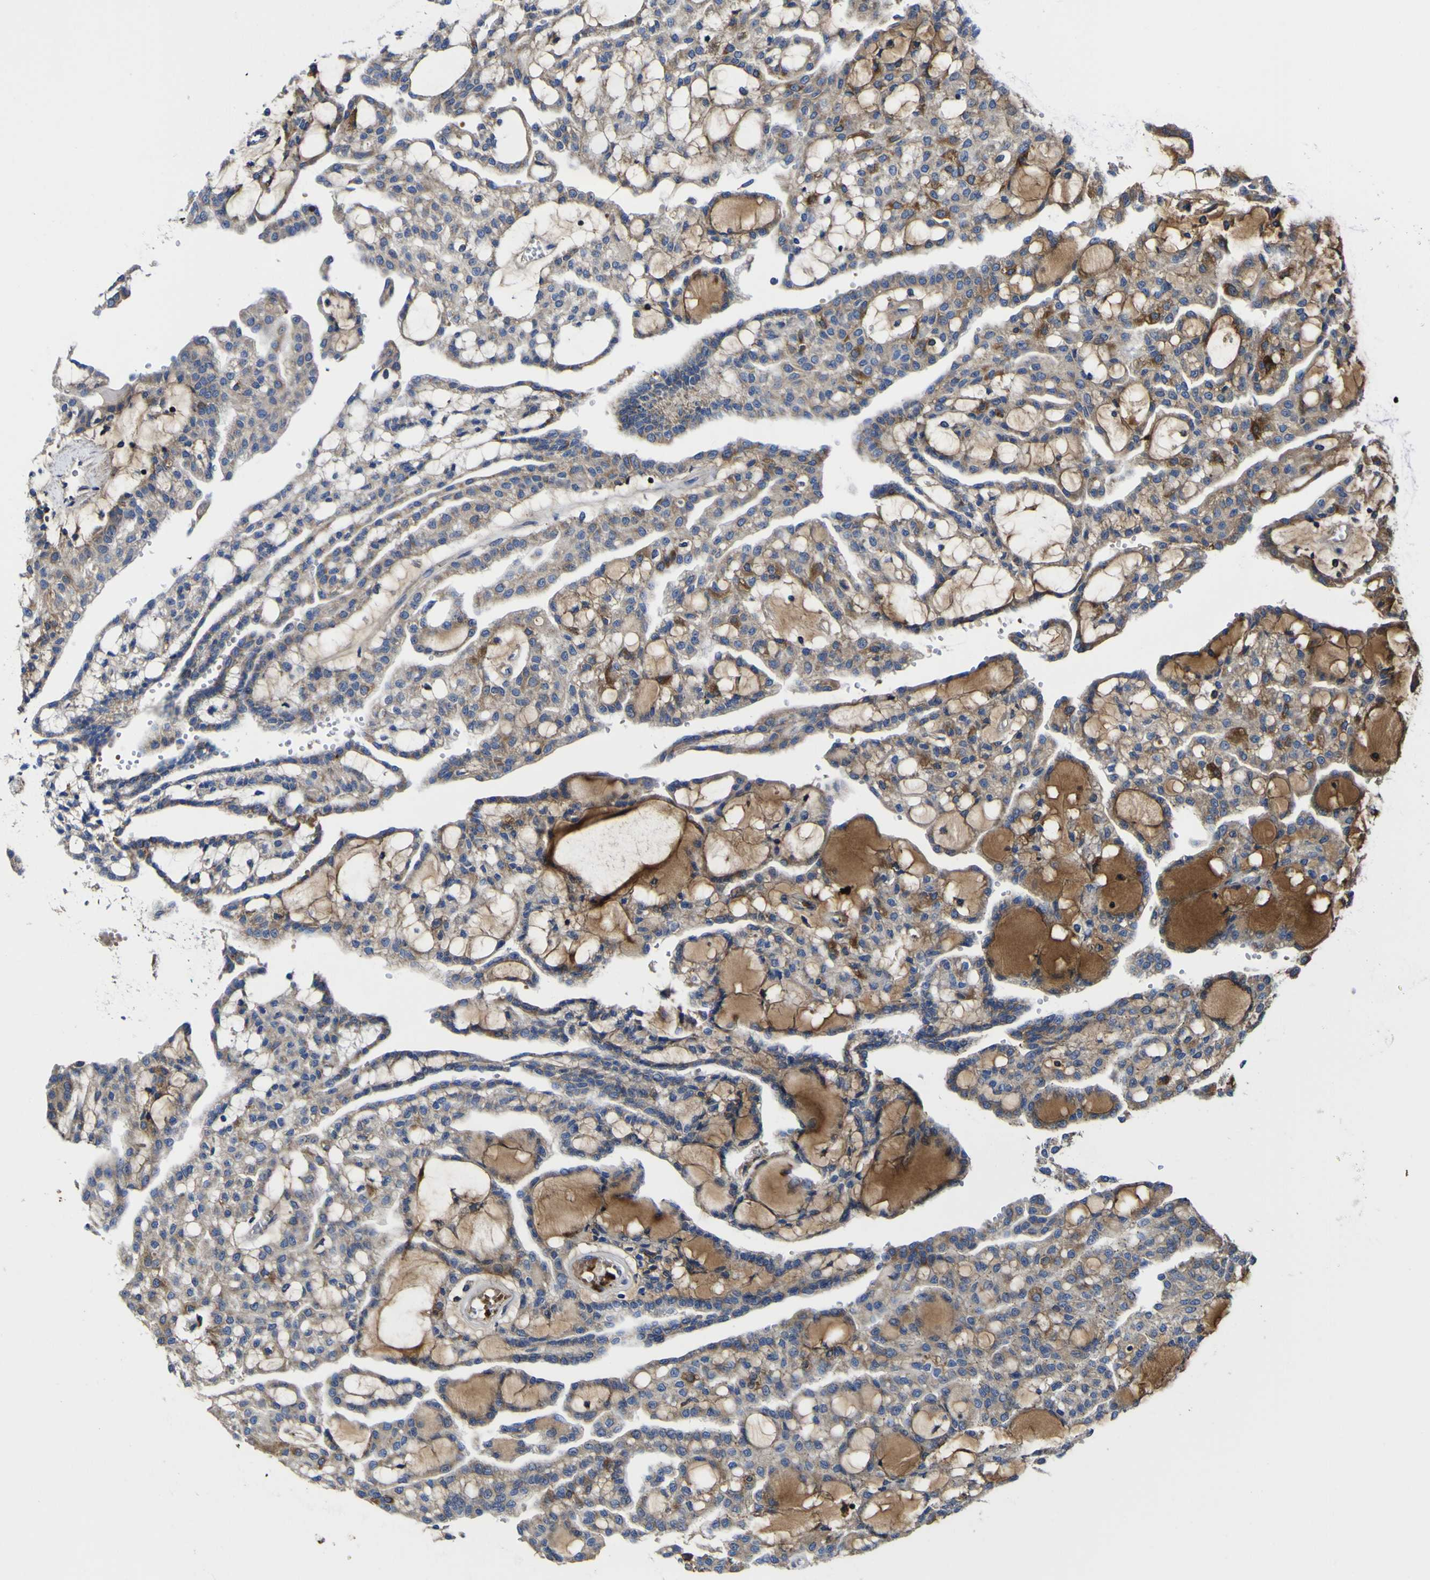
{"staining": {"intensity": "weak", "quantity": ">75%", "location": "cytoplasmic/membranous"}, "tissue": "renal cancer", "cell_type": "Tumor cells", "image_type": "cancer", "snomed": [{"axis": "morphology", "description": "Adenocarcinoma, NOS"}, {"axis": "topography", "description": "Kidney"}], "caption": "Immunohistochemistry (IHC) histopathology image of human adenocarcinoma (renal) stained for a protein (brown), which exhibits low levels of weak cytoplasmic/membranous positivity in approximately >75% of tumor cells.", "gene": "CCDC90B", "patient": {"sex": "male", "age": 63}}